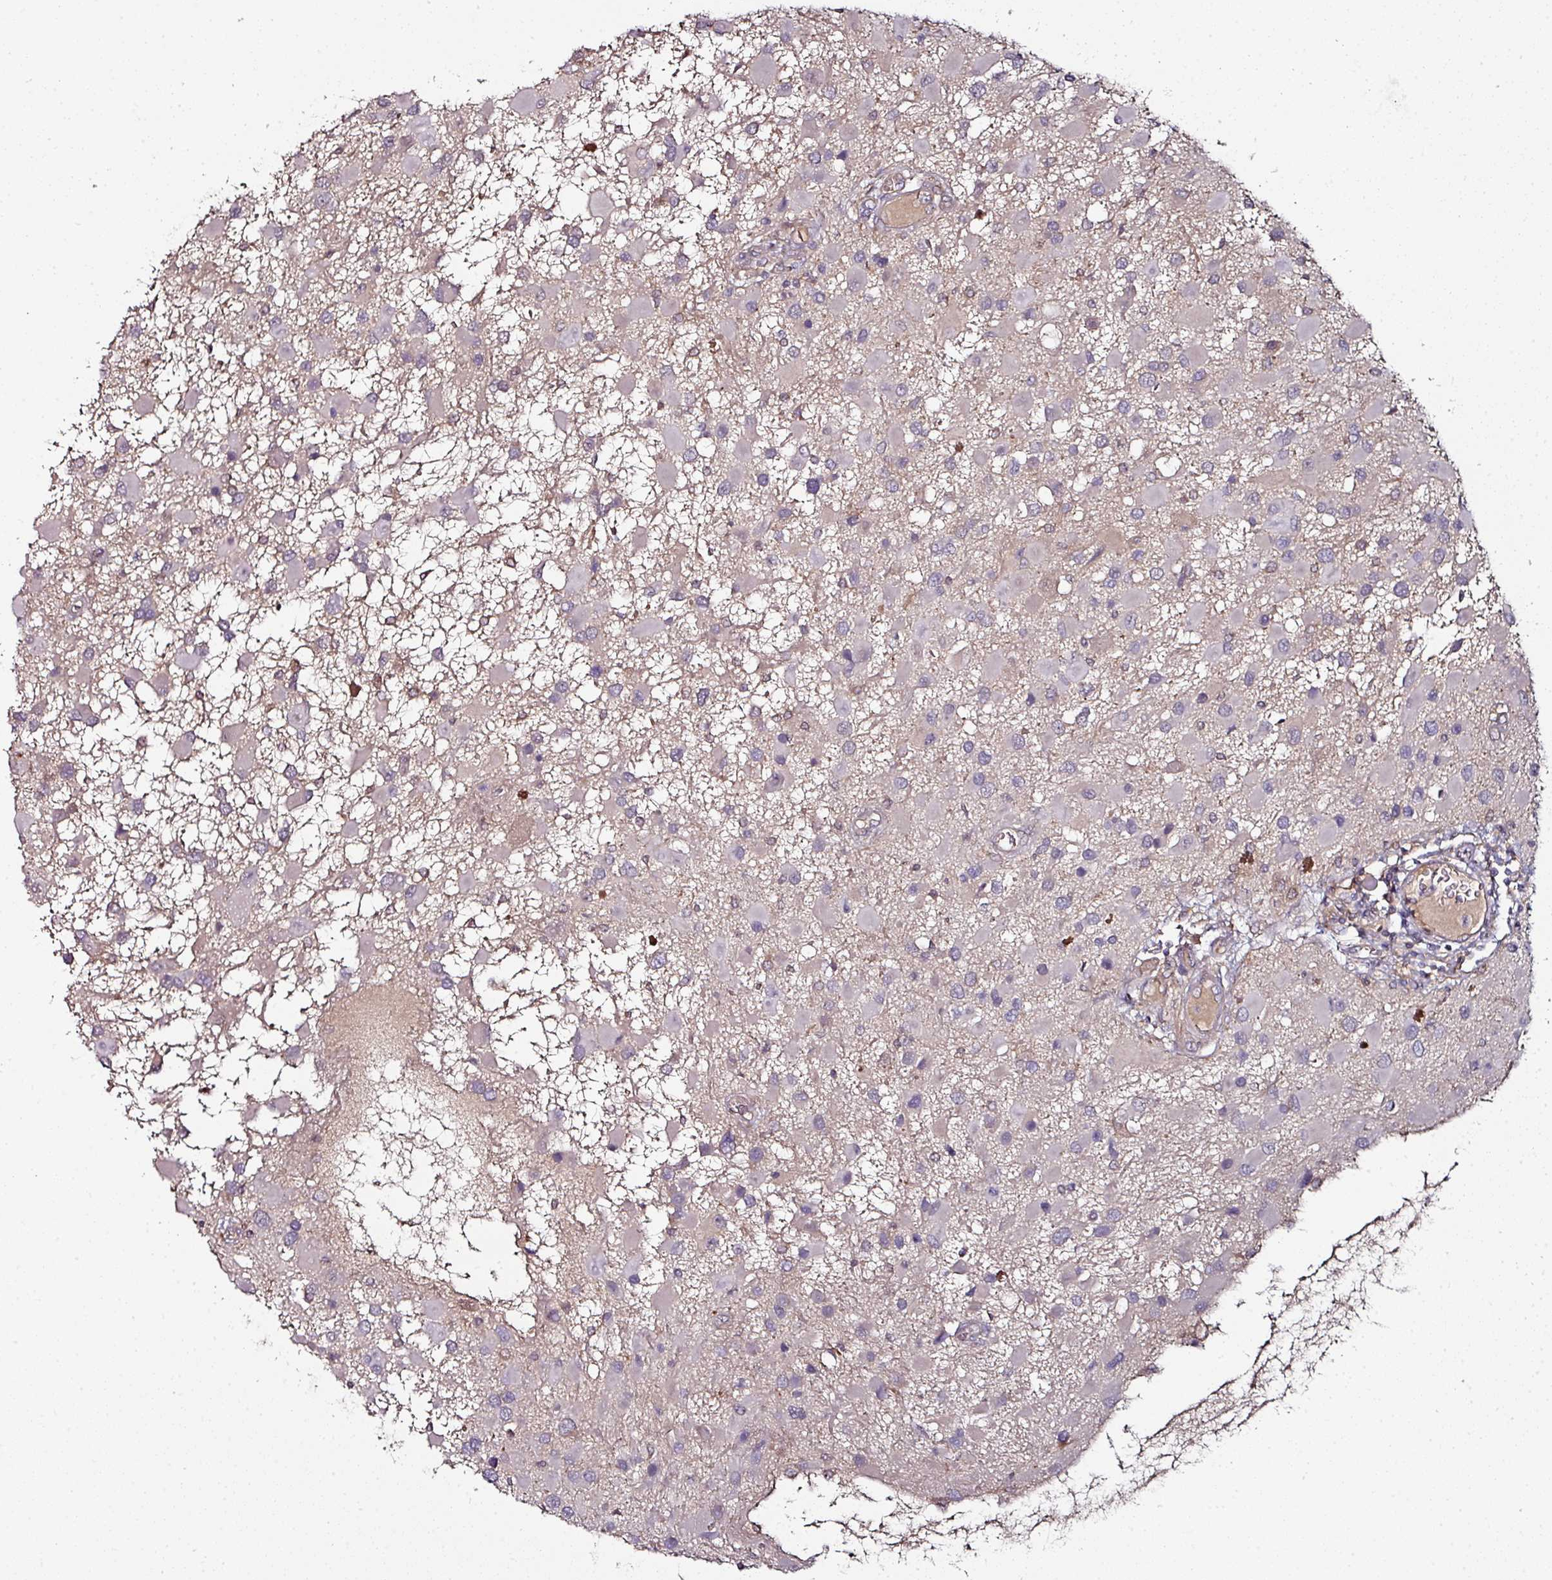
{"staining": {"intensity": "negative", "quantity": "none", "location": "none"}, "tissue": "glioma", "cell_type": "Tumor cells", "image_type": "cancer", "snomed": [{"axis": "morphology", "description": "Glioma, malignant, High grade"}, {"axis": "topography", "description": "Brain"}], "caption": "Tumor cells are negative for brown protein staining in glioma. (Stains: DAB (3,3'-diaminobenzidine) immunohistochemistry with hematoxylin counter stain, Microscopy: brightfield microscopy at high magnification).", "gene": "CTDSP2", "patient": {"sex": "male", "age": 53}}